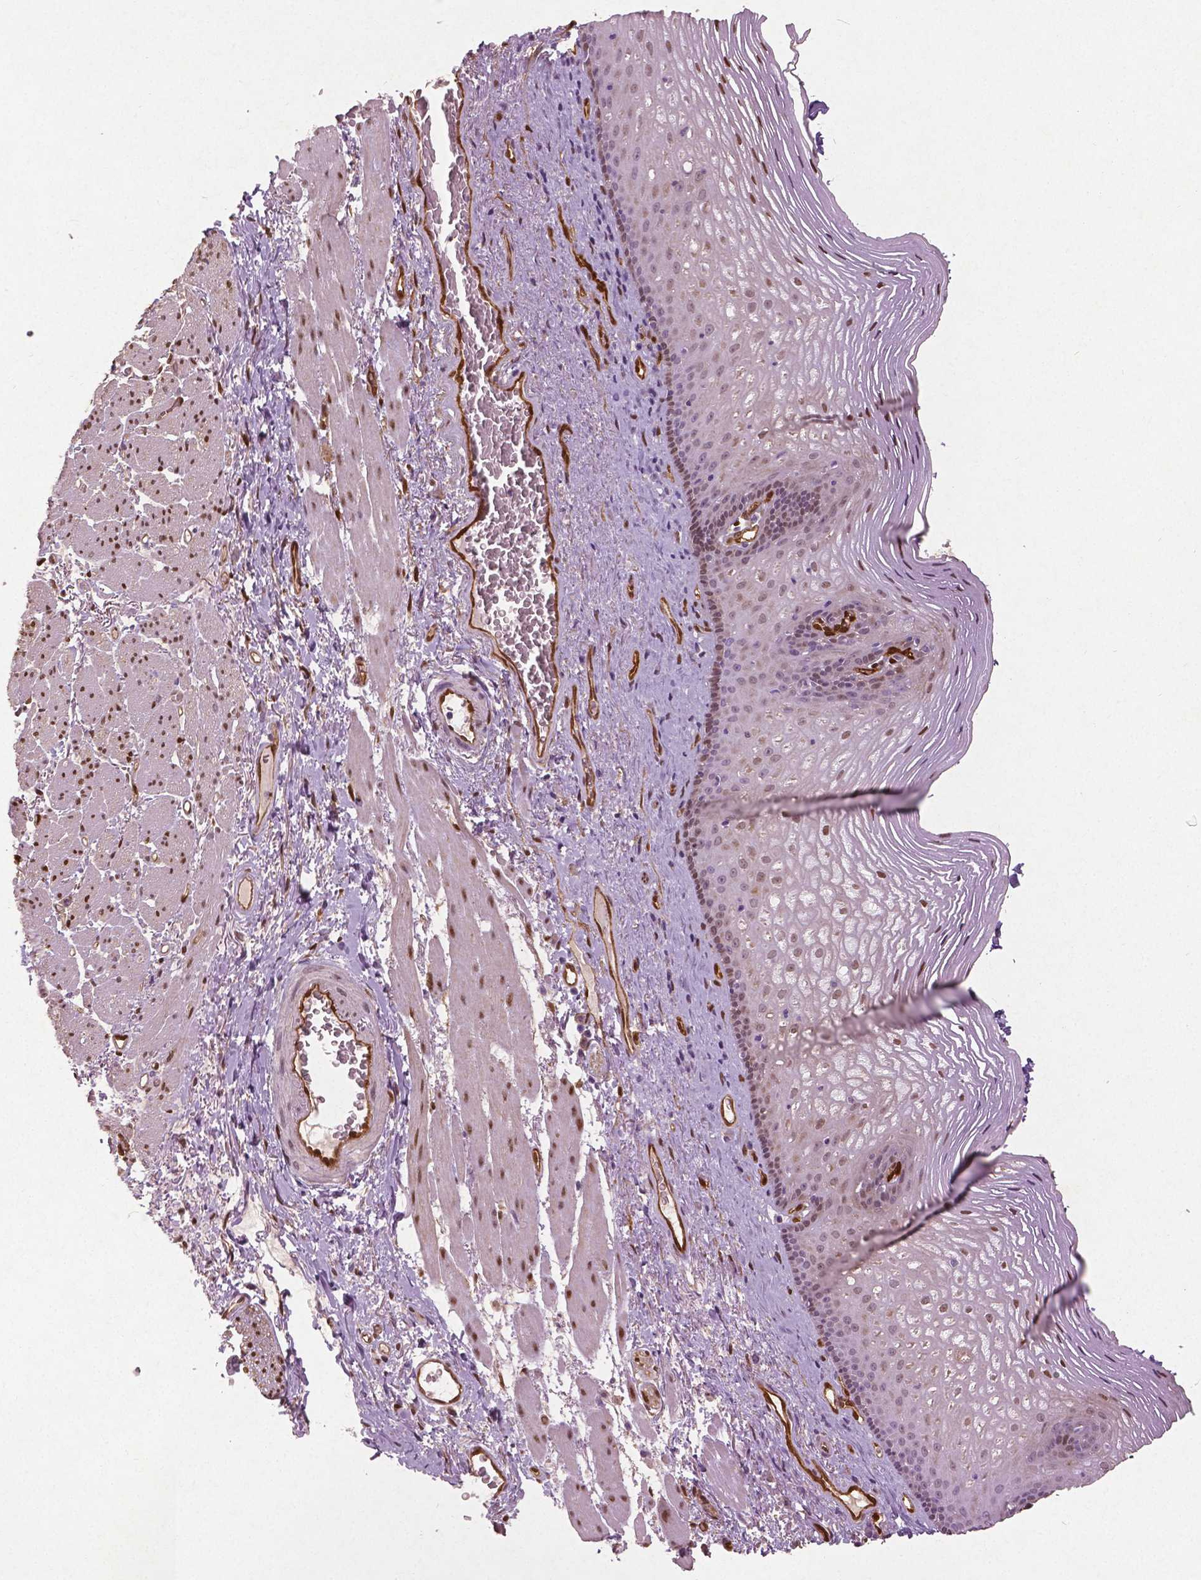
{"staining": {"intensity": "moderate", "quantity": ">75%", "location": "cytoplasmic/membranous,nuclear"}, "tissue": "esophagus", "cell_type": "Squamous epithelial cells", "image_type": "normal", "snomed": [{"axis": "morphology", "description": "Normal tissue, NOS"}, {"axis": "topography", "description": "Esophagus"}], "caption": "Immunohistochemistry image of unremarkable human esophagus stained for a protein (brown), which reveals medium levels of moderate cytoplasmic/membranous,nuclear positivity in about >75% of squamous epithelial cells.", "gene": "WWTR1", "patient": {"sex": "male", "age": 76}}